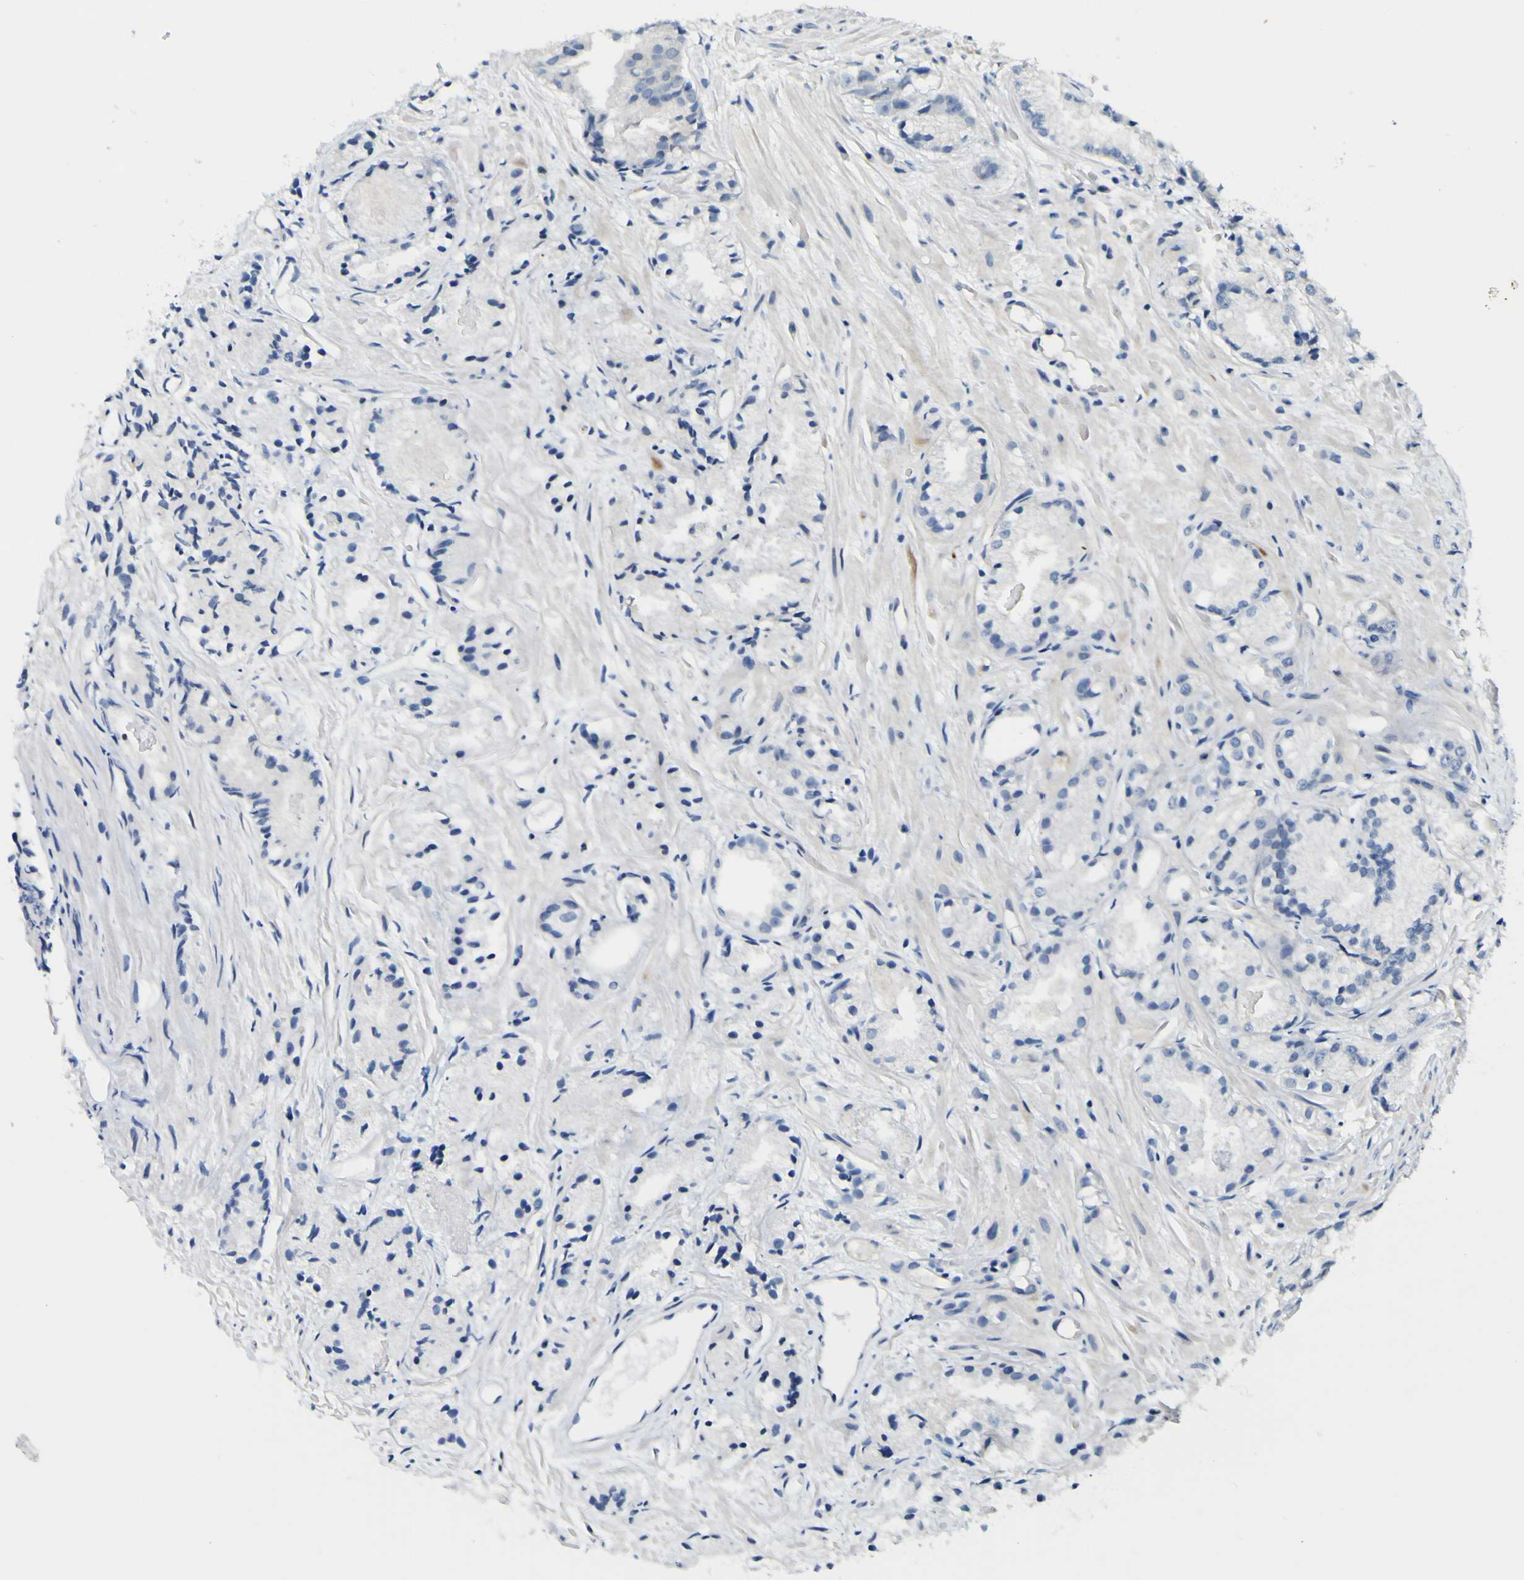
{"staining": {"intensity": "negative", "quantity": "none", "location": "none"}, "tissue": "prostate cancer", "cell_type": "Tumor cells", "image_type": "cancer", "snomed": [{"axis": "morphology", "description": "Adenocarcinoma, Low grade"}, {"axis": "topography", "description": "Prostate"}], "caption": "This is an immunohistochemistry micrograph of prostate adenocarcinoma (low-grade). There is no staining in tumor cells.", "gene": "LDLR", "patient": {"sex": "male", "age": 72}}